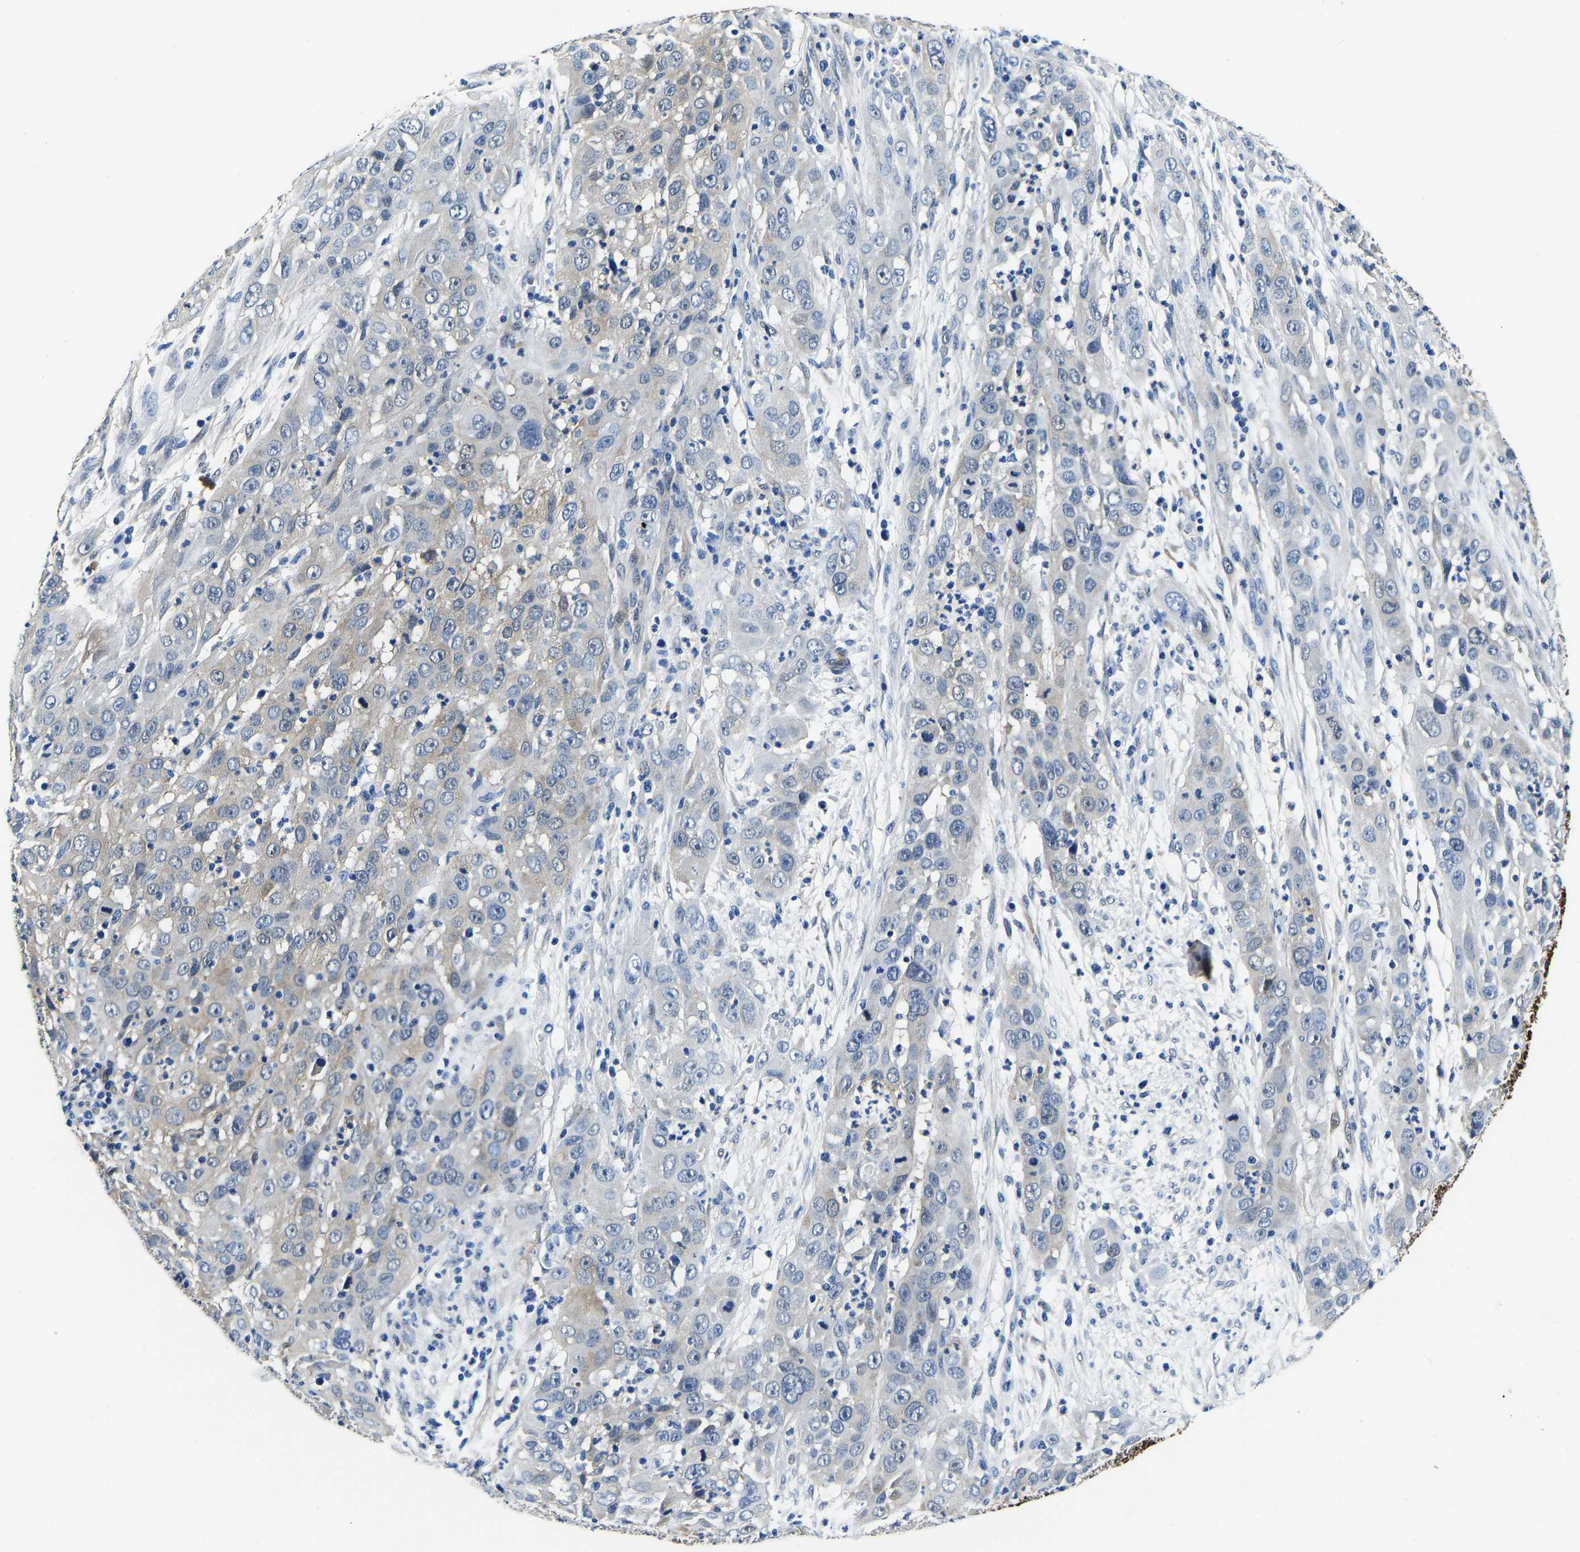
{"staining": {"intensity": "negative", "quantity": "none", "location": "none"}, "tissue": "cervical cancer", "cell_type": "Tumor cells", "image_type": "cancer", "snomed": [{"axis": "morphology", "description": "Squamous cell carcinoma, NOS"}, {"axis": "topography", "description": "Cervix"}], "caption": "DAB immunohistochemical staining of cervical squamous cell carcinoma reveals no significant positivity in tumor cells.", "gene": "S100A13", "patient": {"sex": "female", "age": 32}}